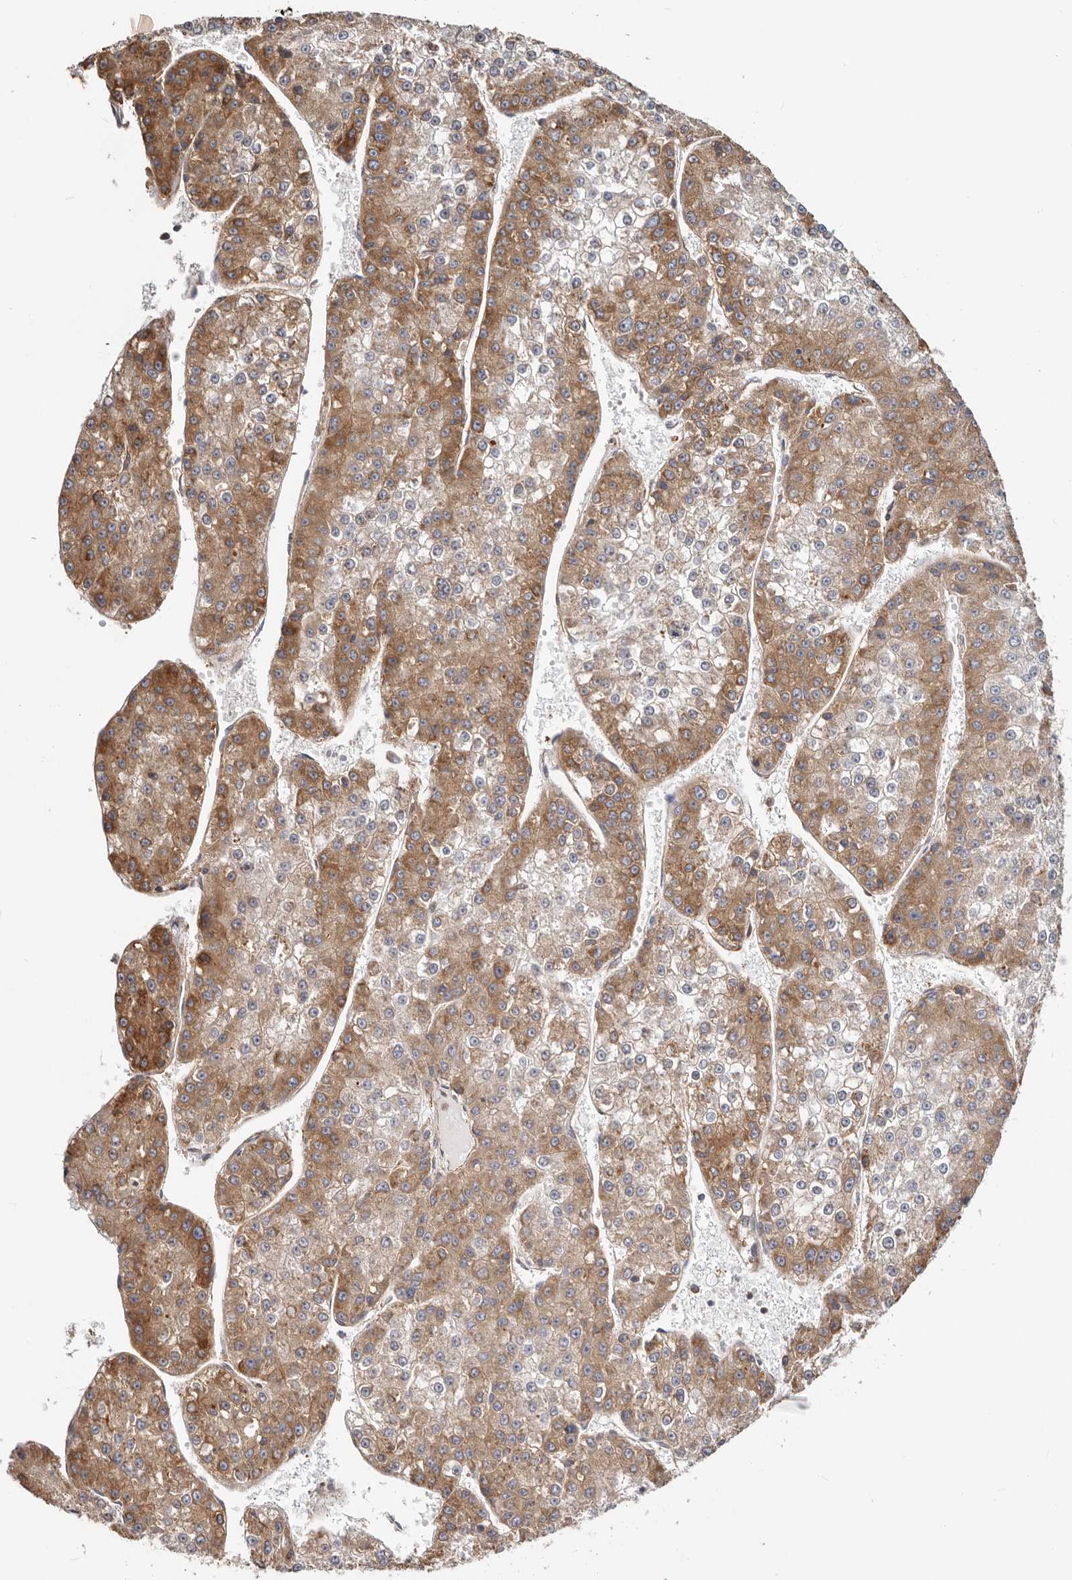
{"staining": {"intensity": "moderate", "quantity": ">75%", "location": "cytoplasmic/membranous"}, "tissue": "liver cancer", "cell_type": "Tumor cells", "image_type": "cancer", "snomed": [{"axis": "morphology", "description": "Carcinoma, Hepatocellular, NOS"}, {"axis": "topography", "description": "Liver"}], "caption": "IHC staining of hepatocellular carcinoma (liver), which shows medium levels of moderate cytoplasmic/membranous staining in approximately >75% of tumor cells indicating moderate cytoplasmic/membranous protein expression. The staining was performed using DAB (3,3'-diaminobenzidine) (brown) for protein detection and nuclei were counterstained in hematoxylin (blue).", "gene": "EPRS1", "patient": {"sex": "female", "age": 73}}